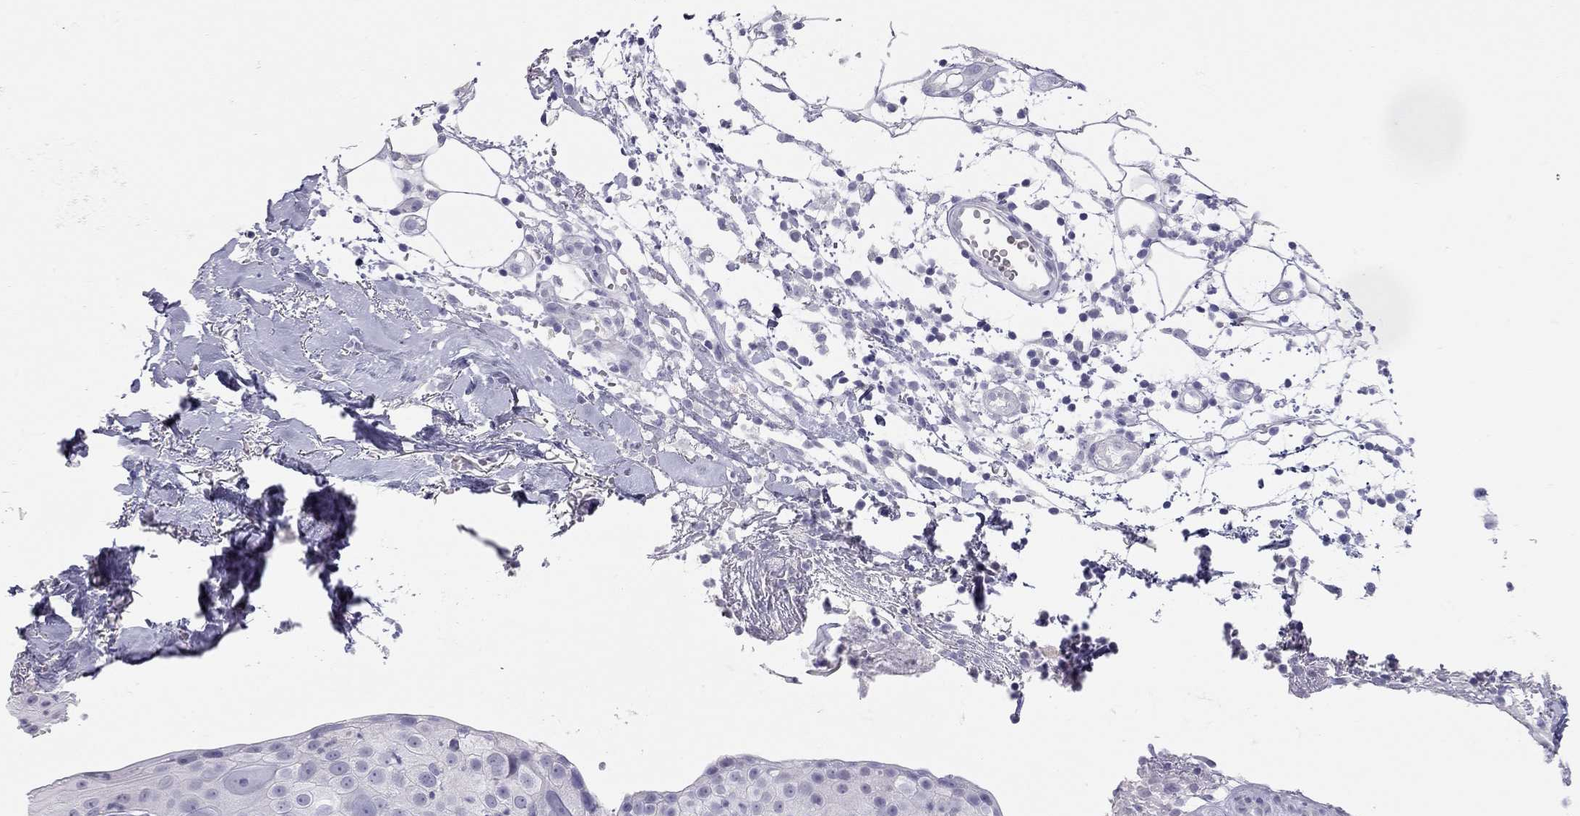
{"staining": {"intensity": "negative", "quantity": "none", "location": "none"}, "tissue": "skin cancer", "cell_type": "Tumor cells", "image_type": "cancer", "snomed": [{"axis": "morphology", "description": "Squamous cell carcinoma, NOS"}, {"axis": "topography", "description": "Skin"}], "caption": "Tumor cells show no significant expression in squamous cell carcinoma (skin). Nuclei are stained in blue.", "gene": "SPATA12", "patient": {"sex": "male", "age": 71}}